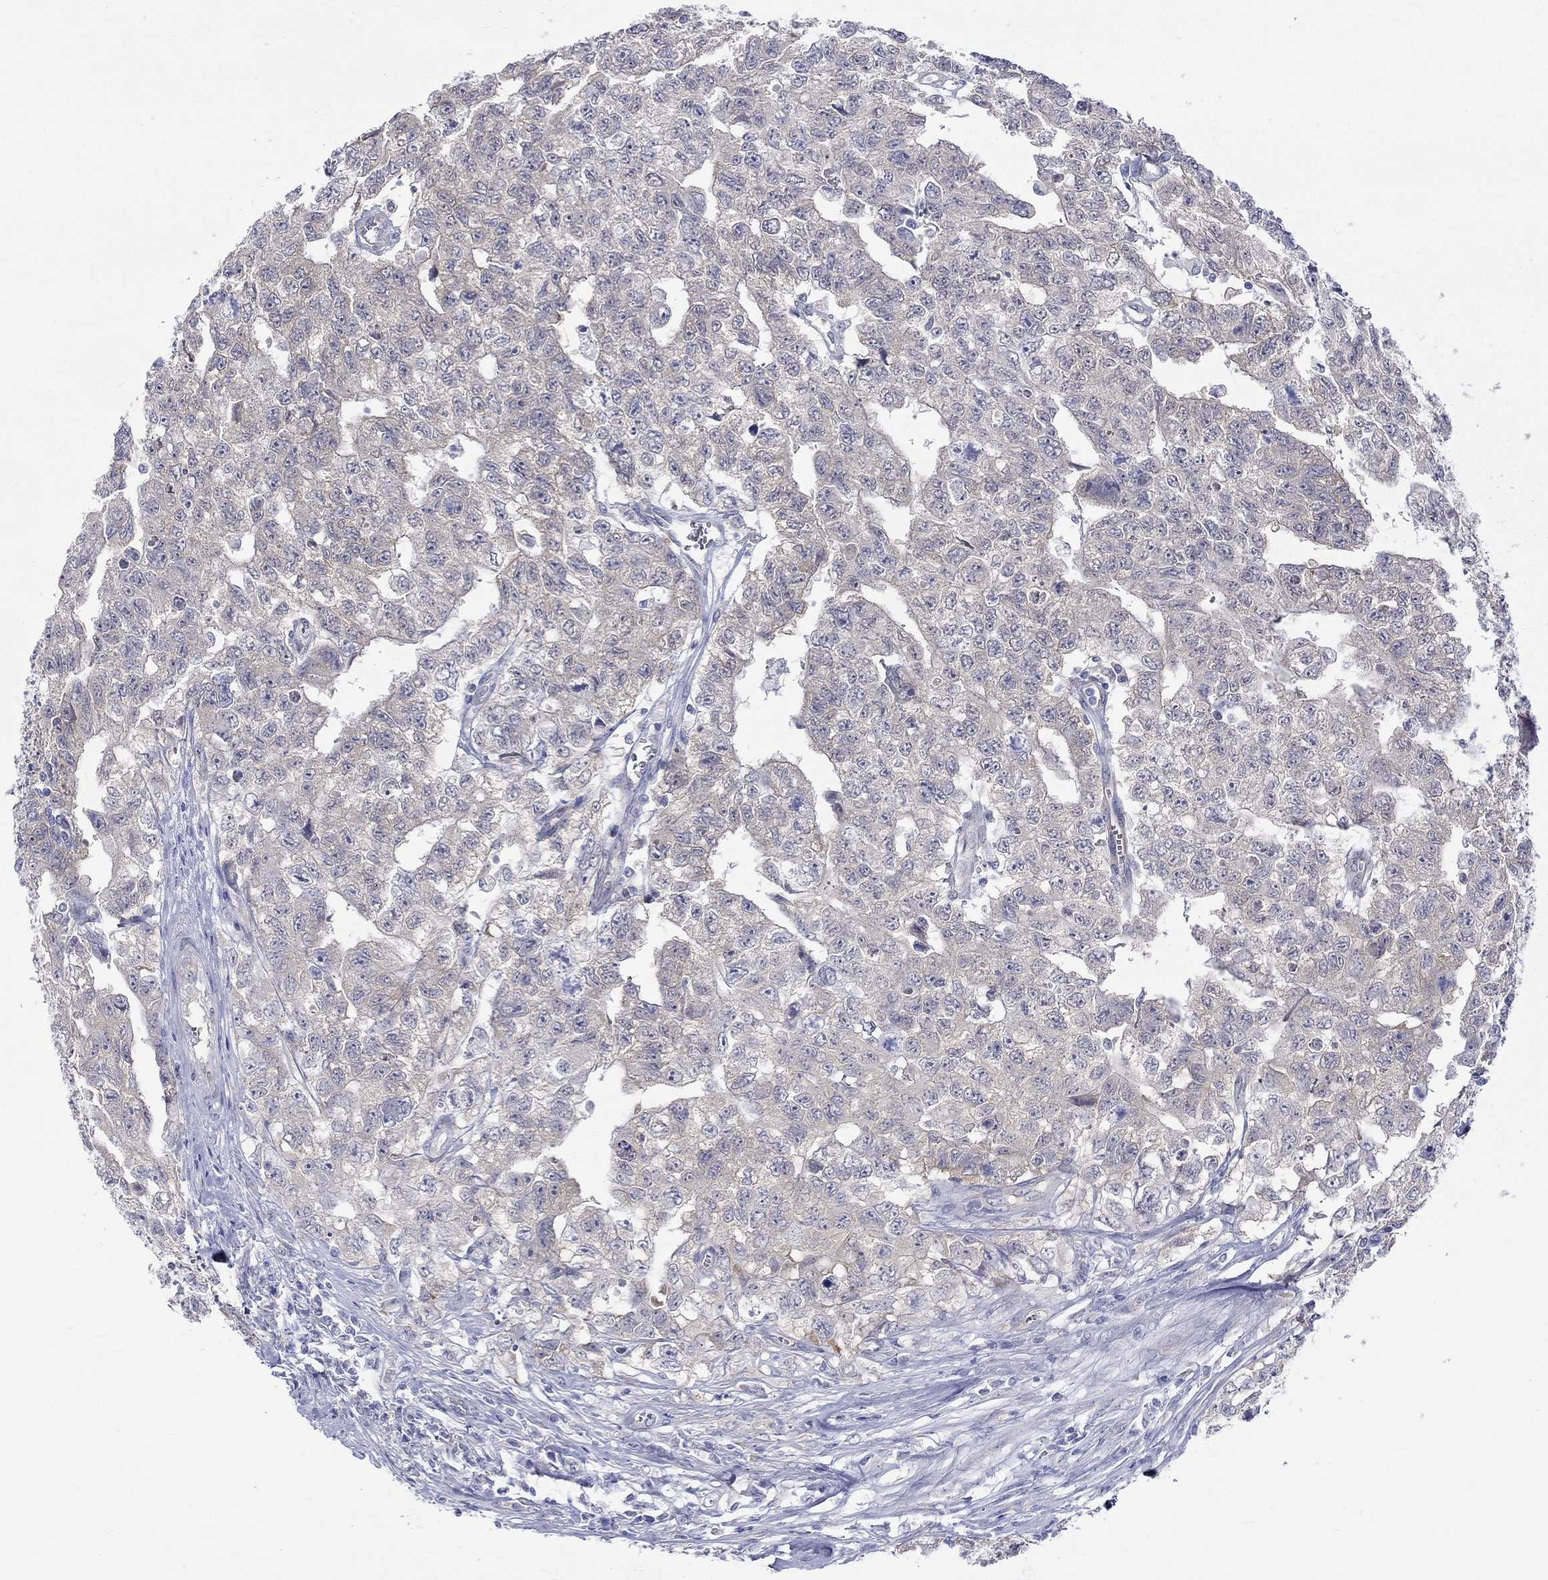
{"staining": {"intensity": "weak", "quantity": "<25%", "location": "cytoplasmic/membranous"}, "tissue": "testis cancer", "cell_type": "Tumor cells", "image_type": "cancer", "snomed": [{"axis": "morphology", "description": "Carcinoma, Embryonal, NOS"}, {"axis": "topography", "description": "Testis"}], "caption": "This is an IHC image of testis cancer (embryonal carcinoma). There is no positivity in tumor cells.", "gene": "CERS1", "patient": {"sex": "male", "age": 24}}